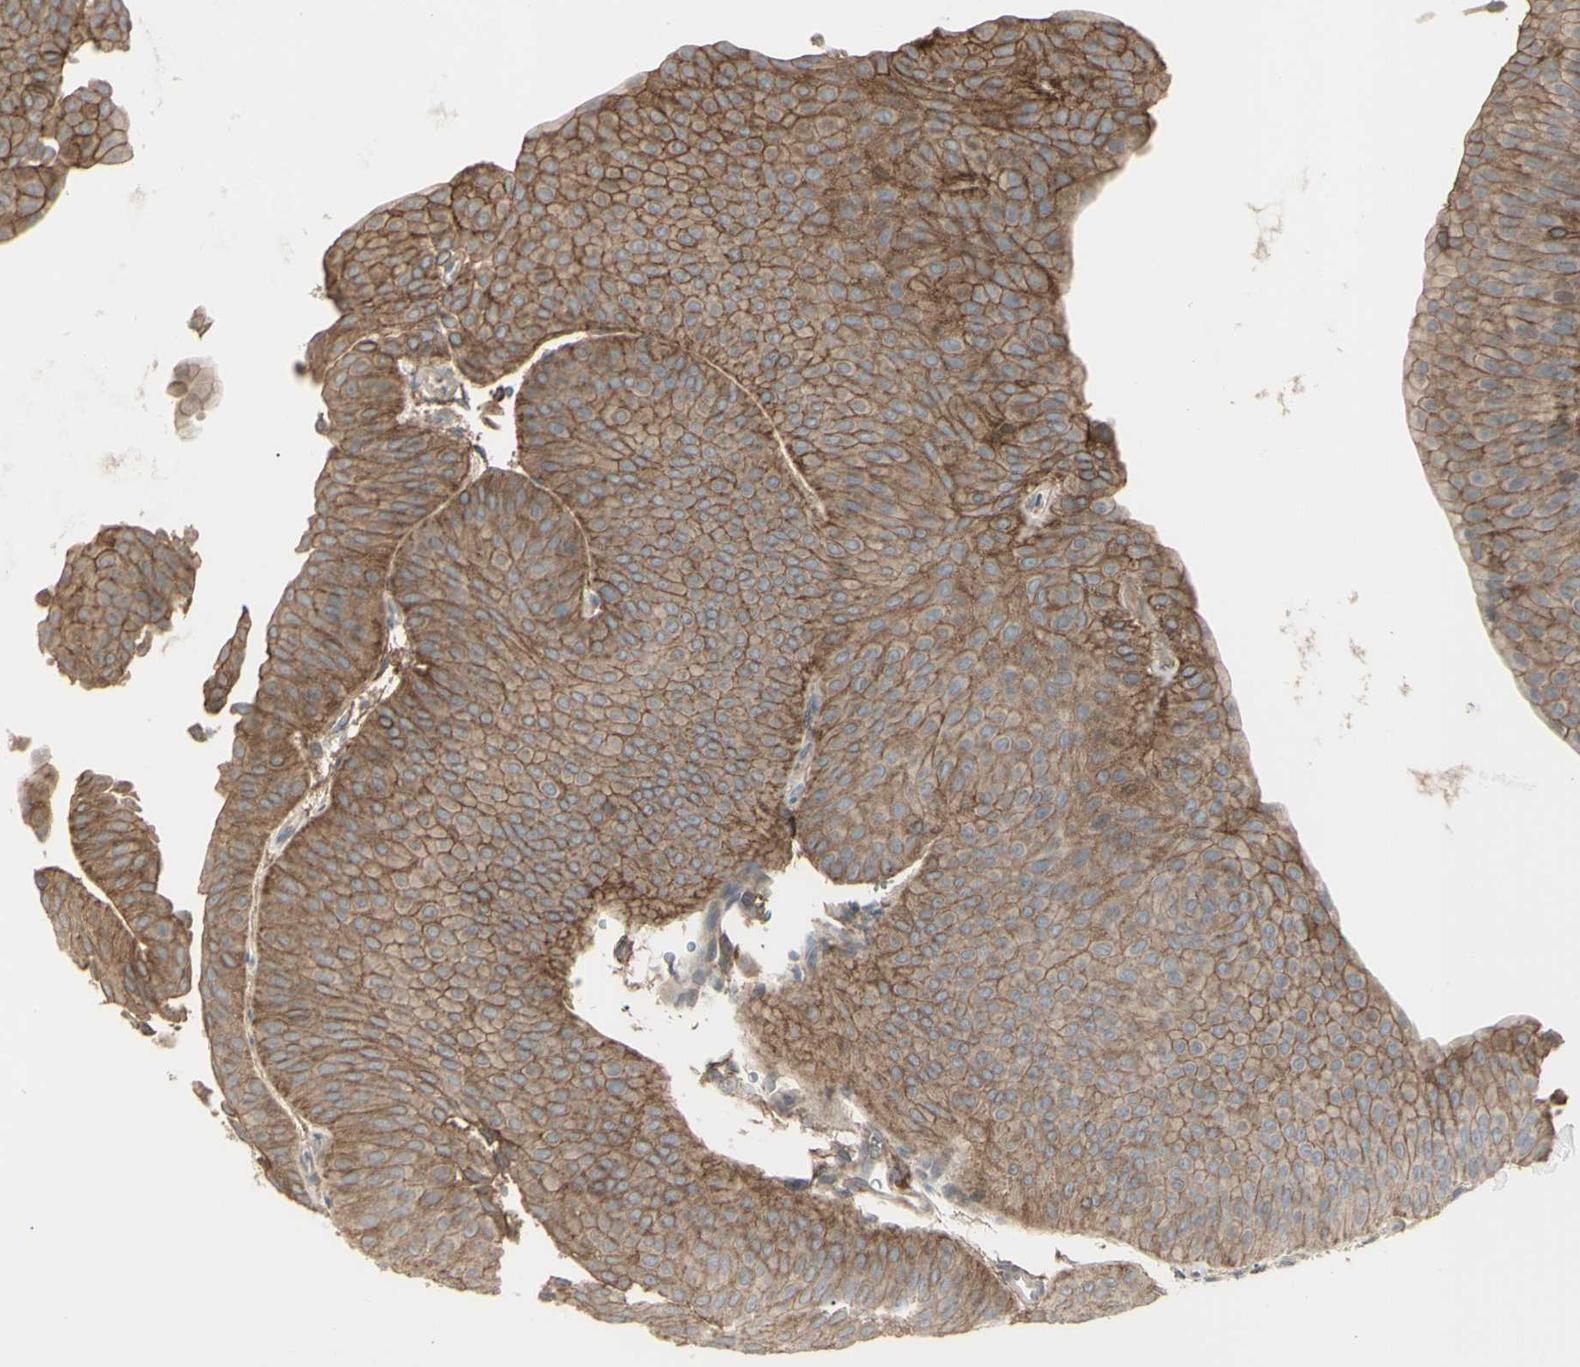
{"staining": {"intensity": "moderate", "quantity": ">75%", "location": "cytoplasmic/membranous"}, "tissue": "urothelial cancer", "cell_type": "Tumor cells", "image_type": "cancer", "snomed": [{"axis": "morphology", "description": "Urothelial carcinoma, Low grade"}, {"axis": "topography", "description": "Urinary bladder"}], "caption": "Approximately >75% of tumor cells in urothelial carcinoma (low-grade) reveal moderate cytoplasmic/membranous protein positivity as visualized by brown immunohistochemical staining.", "gene": "CD276", "patient": {"sex": "female", "age": 60}}